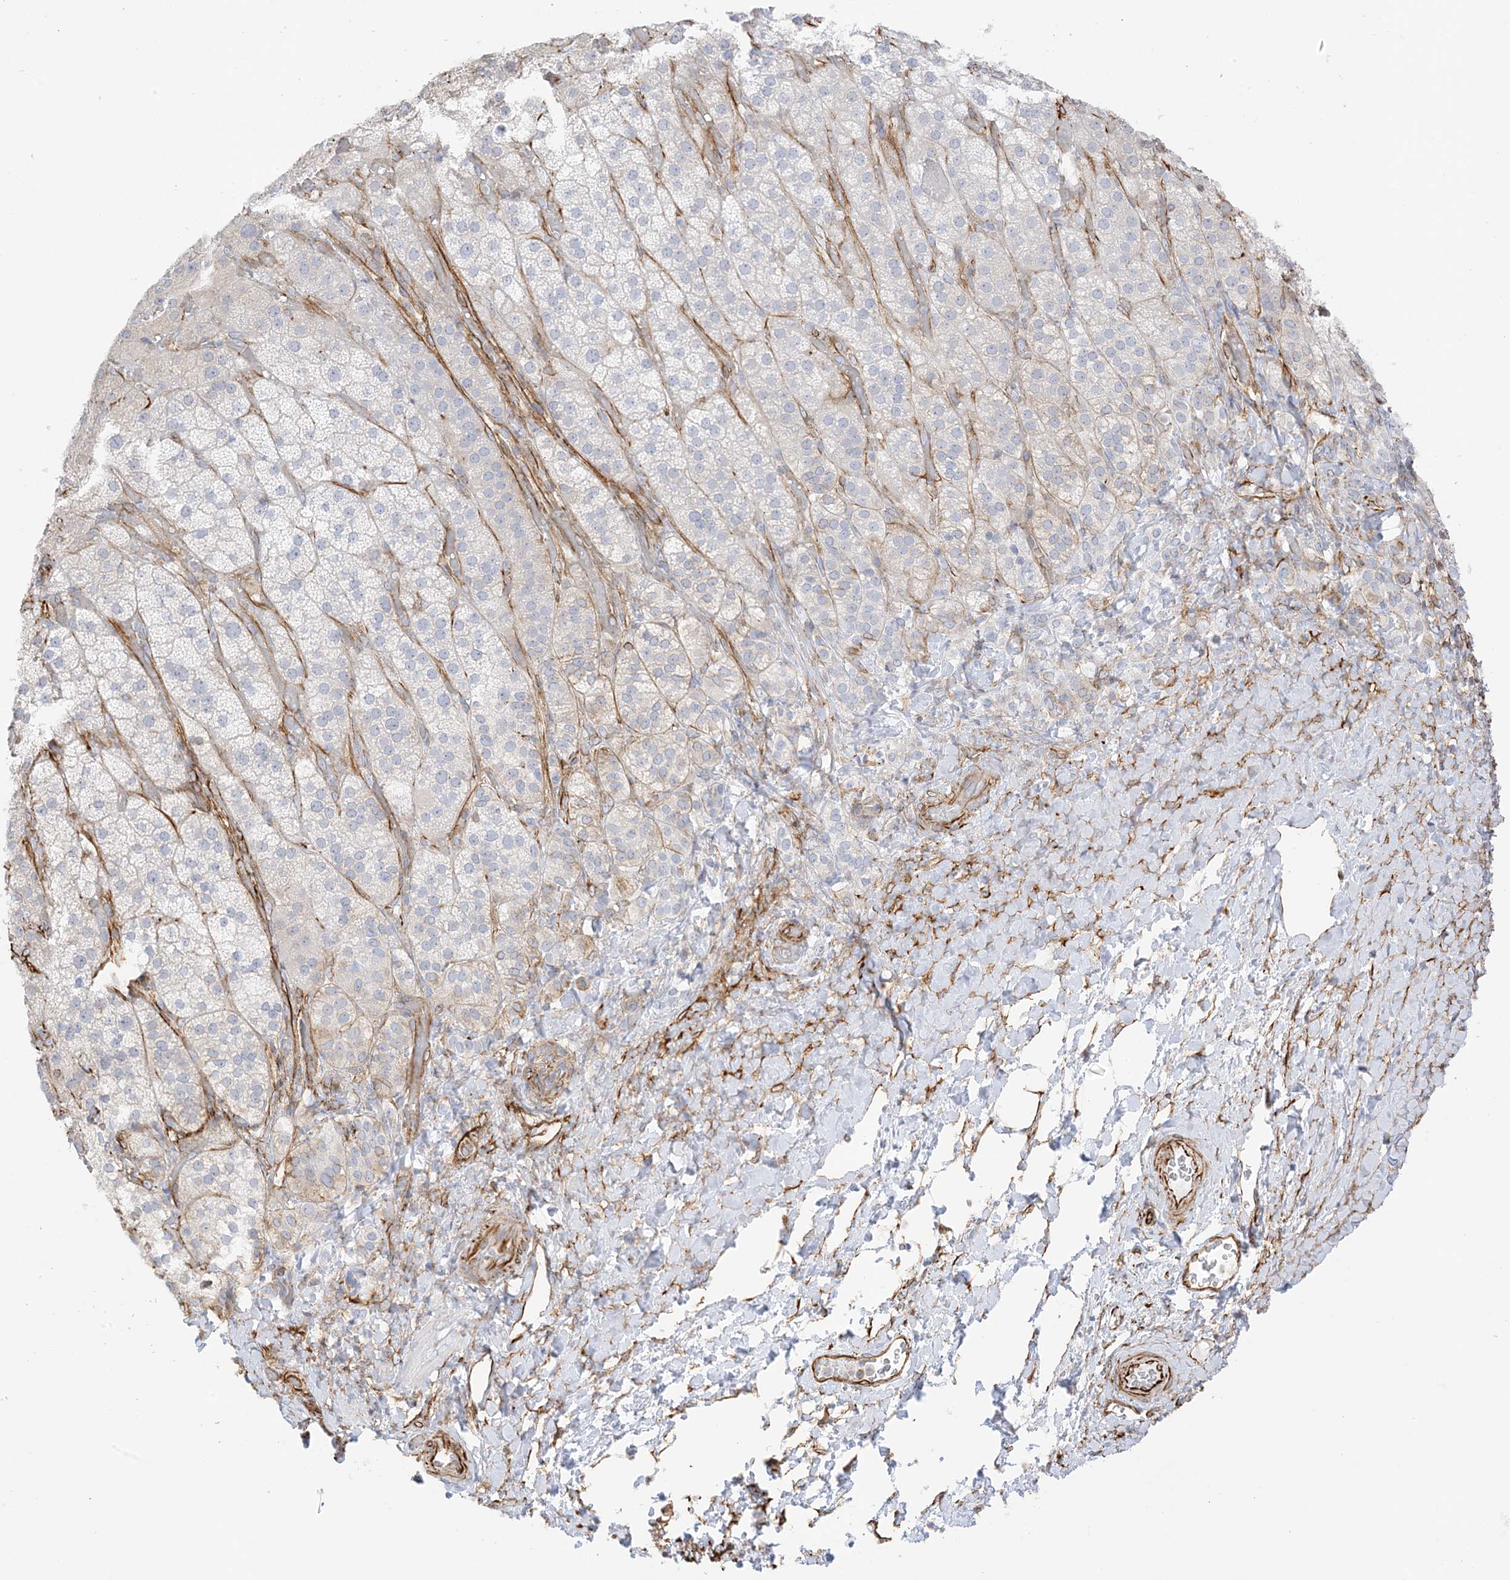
{"staining": {"intensity": "weak", "quantity": "<25%", "location": "cytoplasmic/membranous"}, "tissue": "adrenal gland", "cell_type": "Glandular cells", "image_type": "normal", "snomed": [{"axis": "morphology", "description": "Normal tissue, NOS"}, {"axis": "topography", "description": "Adrenal gland"}], "caption": "Immunohistochemistry (IHC) of unremarkable adrenal gland shows no staining in glandular cells. The staining is performed using DAB (3,3'-diaminobenzidine) brown chromogen with nuclei counter-stained in using hematoxylin.", "gene": "PID1", "patient": {"sex": "male", "age": 57}}